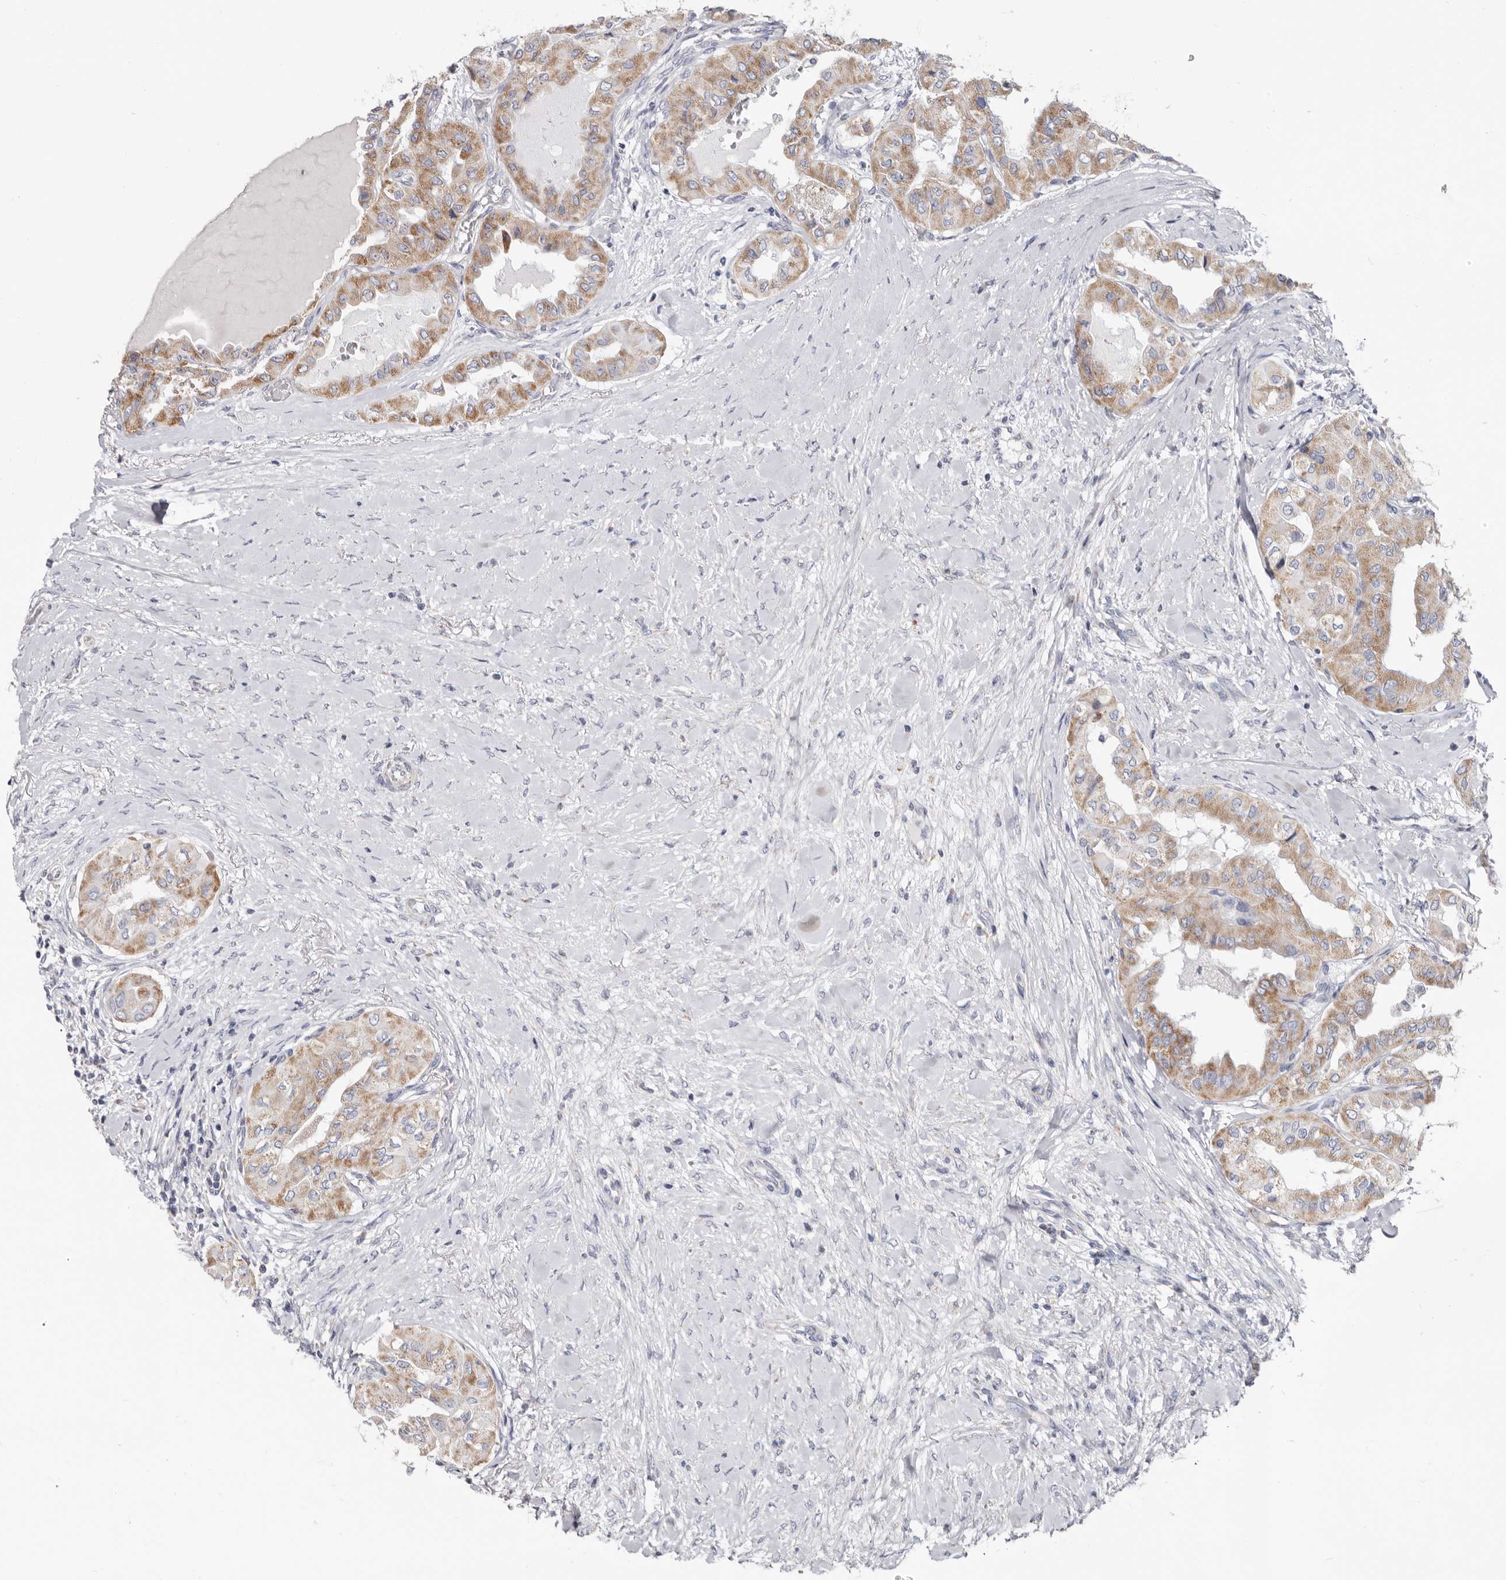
{"staining": {"intensity": "moderate", "quantity": ">75%", "location": "cytoplasmic/membranous"}, "tissue": "thyroid cancer", "cell_type": "Tumor cells", "image_type": "cancer", "snomed": [{"axis": "morphology", "description": "Papillary adenocarcinoma, NOS"}, {"axis": "topography", "description": "Thyroid gland"}], "caption": "This photomicrograph shows IHC staining of thyroid cancer (papillary adenocarcinoma), with medium moderate cytoplasmic/membranous staining in approximately >75% of tumor cells.", "gene": "RSPO2", "patient": {"sex": "female", "age": 59}}